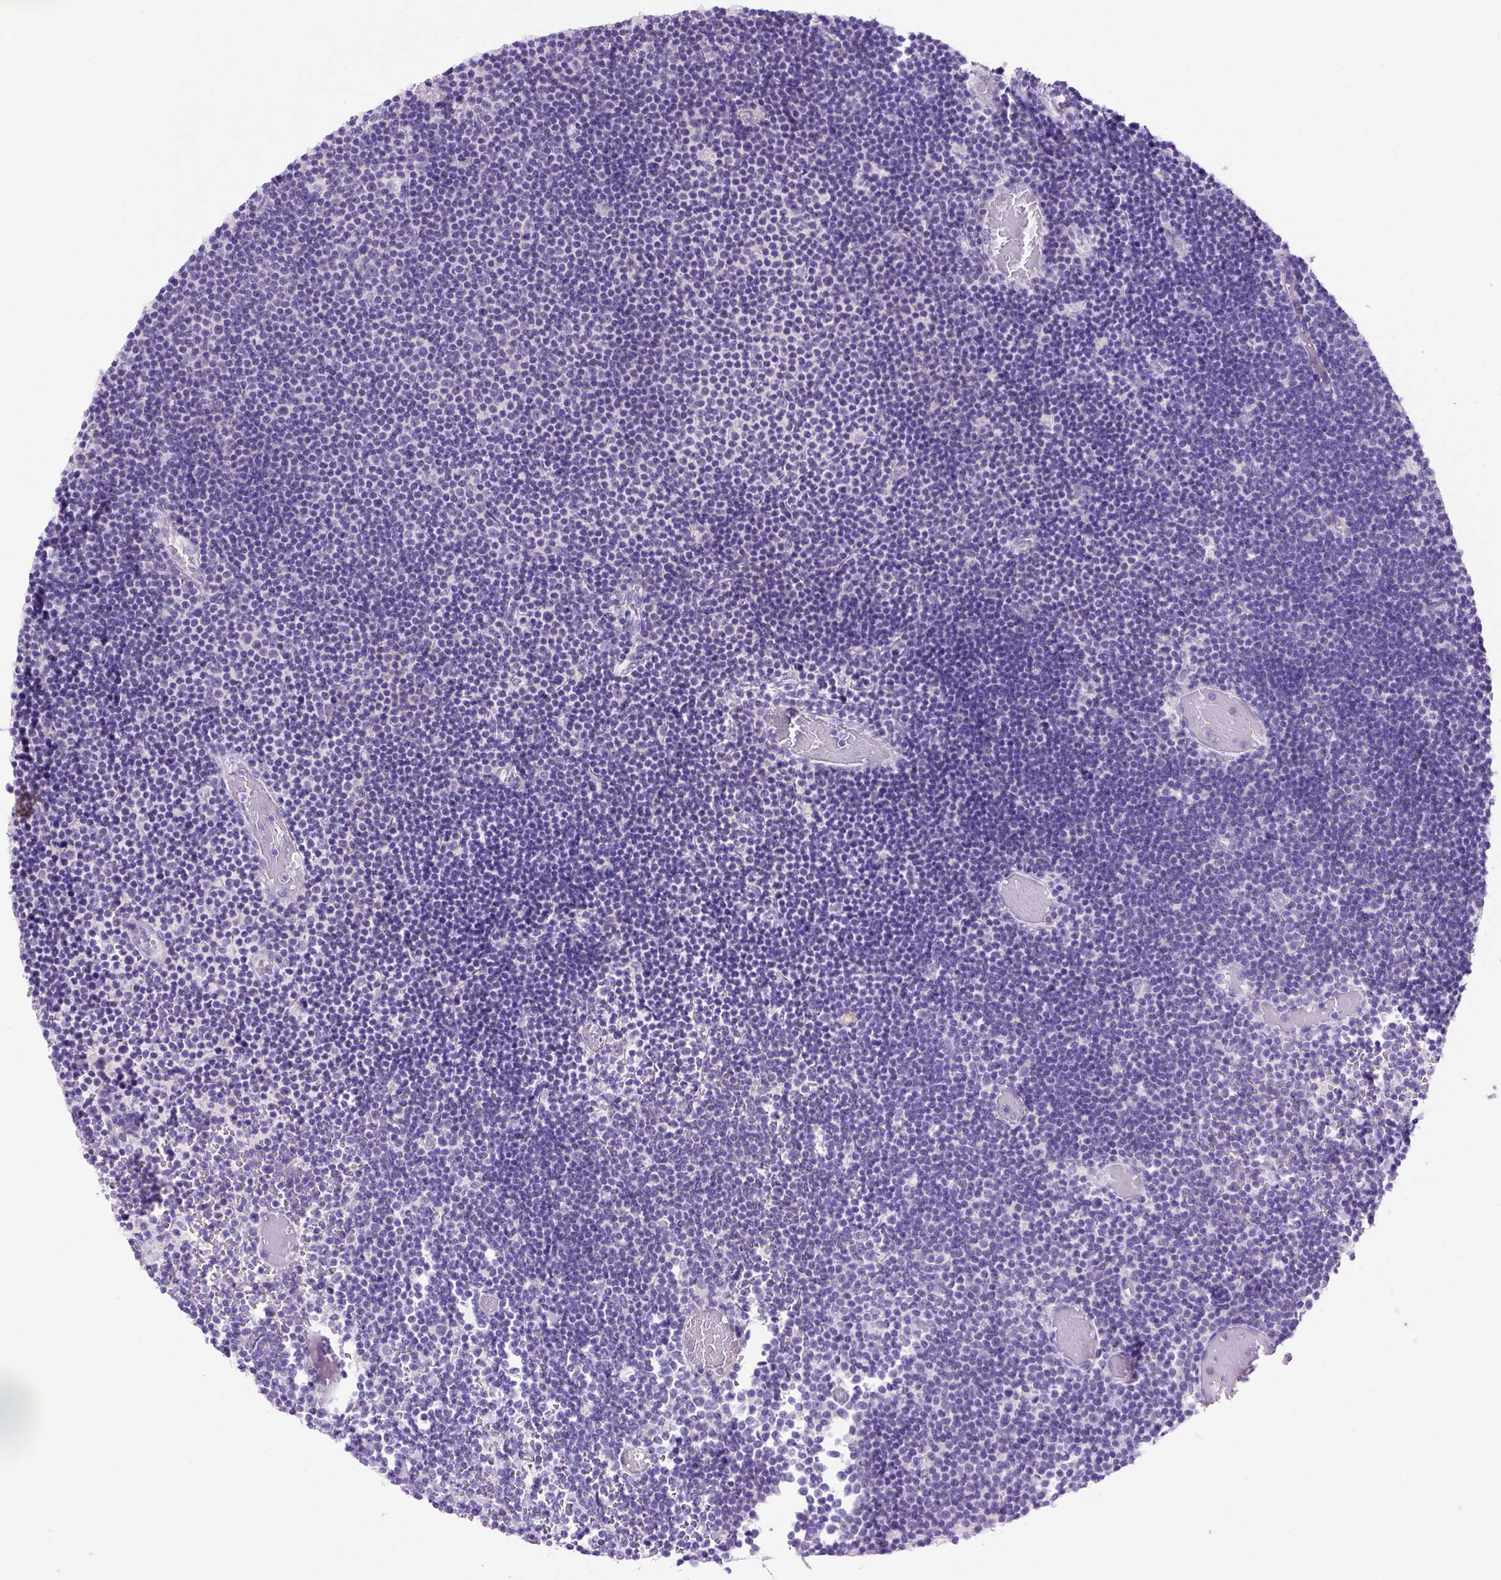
{"staining": {"intensity": "negative", "quantity": "none", "location": "none"}, "tissue": "lymphoma", "cell_type": "Tumor cells", "image_type": "cancer", "snomed": [{"axis": "morphology", "description": "Malignant lymphoma, non-Hodgkin's type, Low grade"}, {"axis": "topography", "description": "Brain"}], "caption": "This is an immunohistochemistry (IHC) micrograph of lymphoma. There is no positivity in tumor cells.", "gene": "SIRPD", "patient": {"sex": "female", "age": 66}}